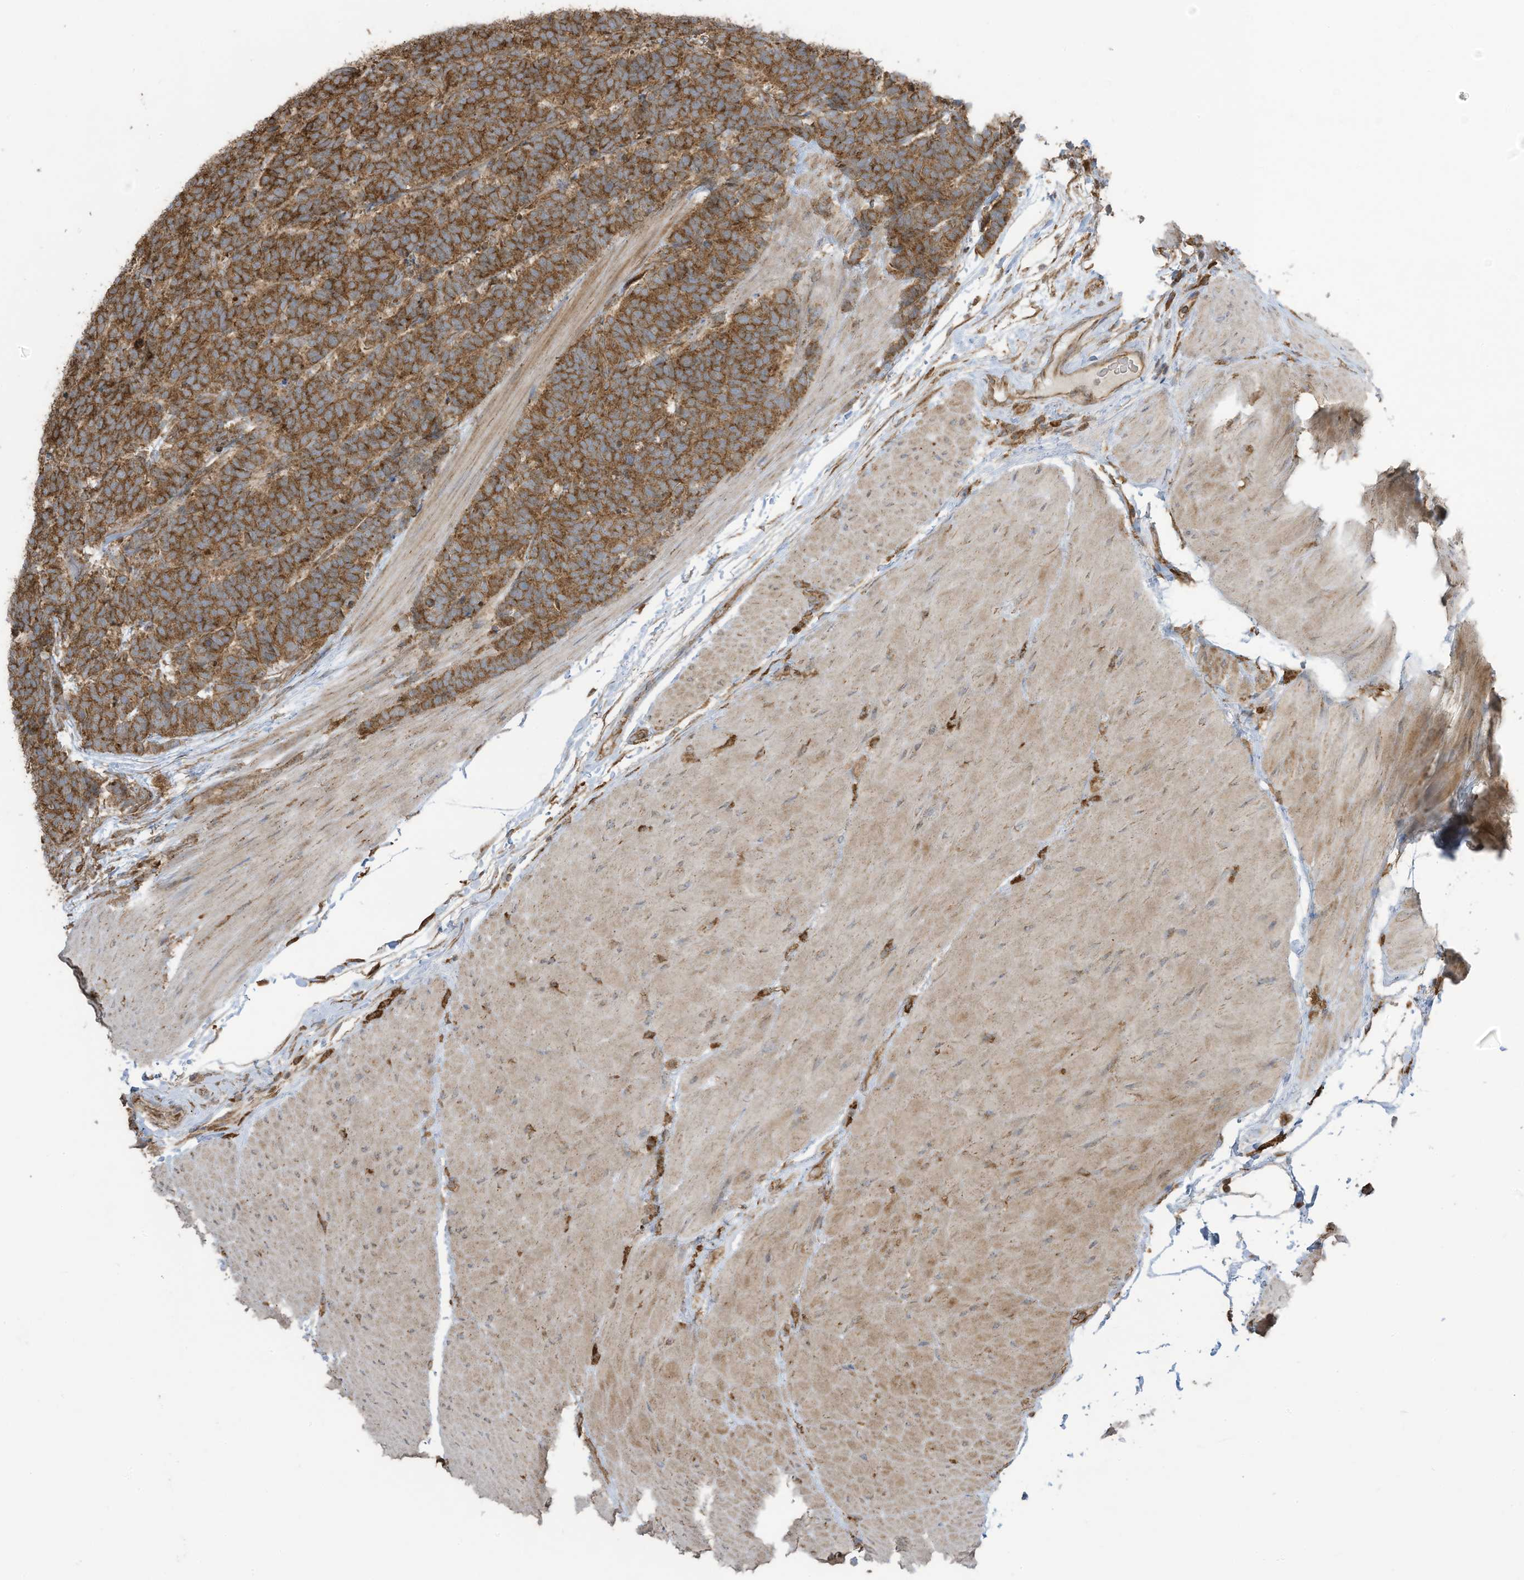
{"staining": {"intensity": "moderate", "quantity": ">75%", "location": "cytoplasmic/membranous"}, "tissue": "carcinoid", "cell_type": "Tumor cells", "image_type": "cancer", "snomed": [{"axis": "morphology", "description": "Carcinoma, NOS"}, {"axis": "morphology", "description": "Carcinoid, malignant, NOS"}, {"axis": "topography", "description": "Urinary bladder"}], "caption": "Immunohistochemical staining of human carcinoid (malignant) reveals medium levels of moderate cytoplasmic/membranous staining in about >75% of tumor cells. (DAB IHC with brightfield microscopy, high magnification).", "gene": "CGAS", "patient": {"sex": "male", "age": 57}}